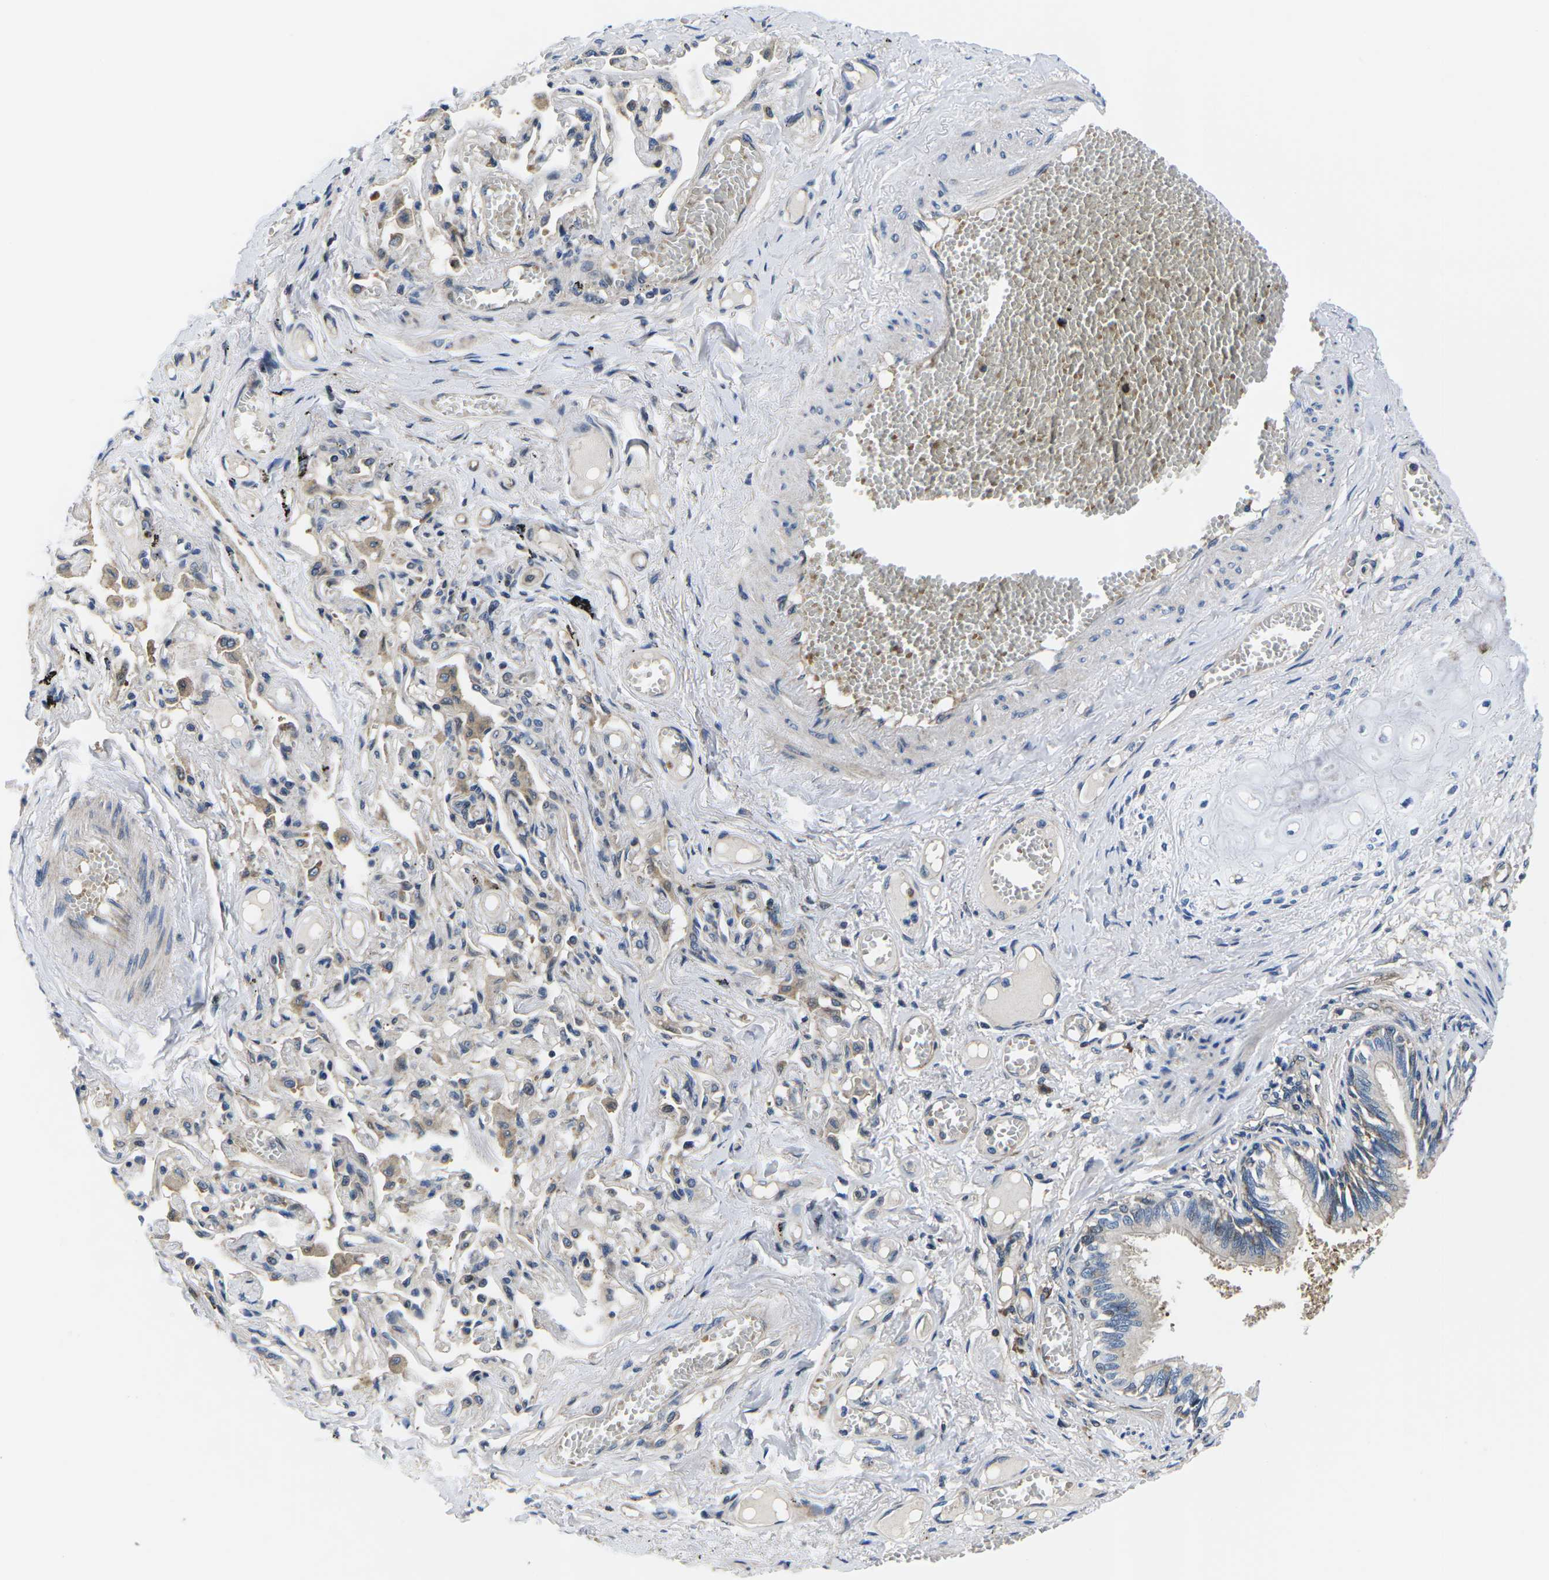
{"staining": {"intensity": "moderate", "quantity": "25%-75%", "location": "cytoplasmic/membranous"}, "tissue": "bronchus", "cell_type": "Respiratory epithelial cells", "image_type": "normal", "snomed": [{"axis": "morphology", "description": "Normal tissue, NOS"}, {"axis": "morphology", "description": "Inflammation, NOS"}, {"axis": "topography", "description": "Cartilage tissue"}, {"axis": "topography", "description": "Lung"}], "caption": "IHC of normal bronchus exhibits medium levels of moderate cytoplasmic/membranous expression in approximately 25%-75% of respiratory epithelial cells. (IHC, brightfield microscopy, high magnification).", "gene": "EIF4E", "patient": {"sex": "male", "age": 71}}